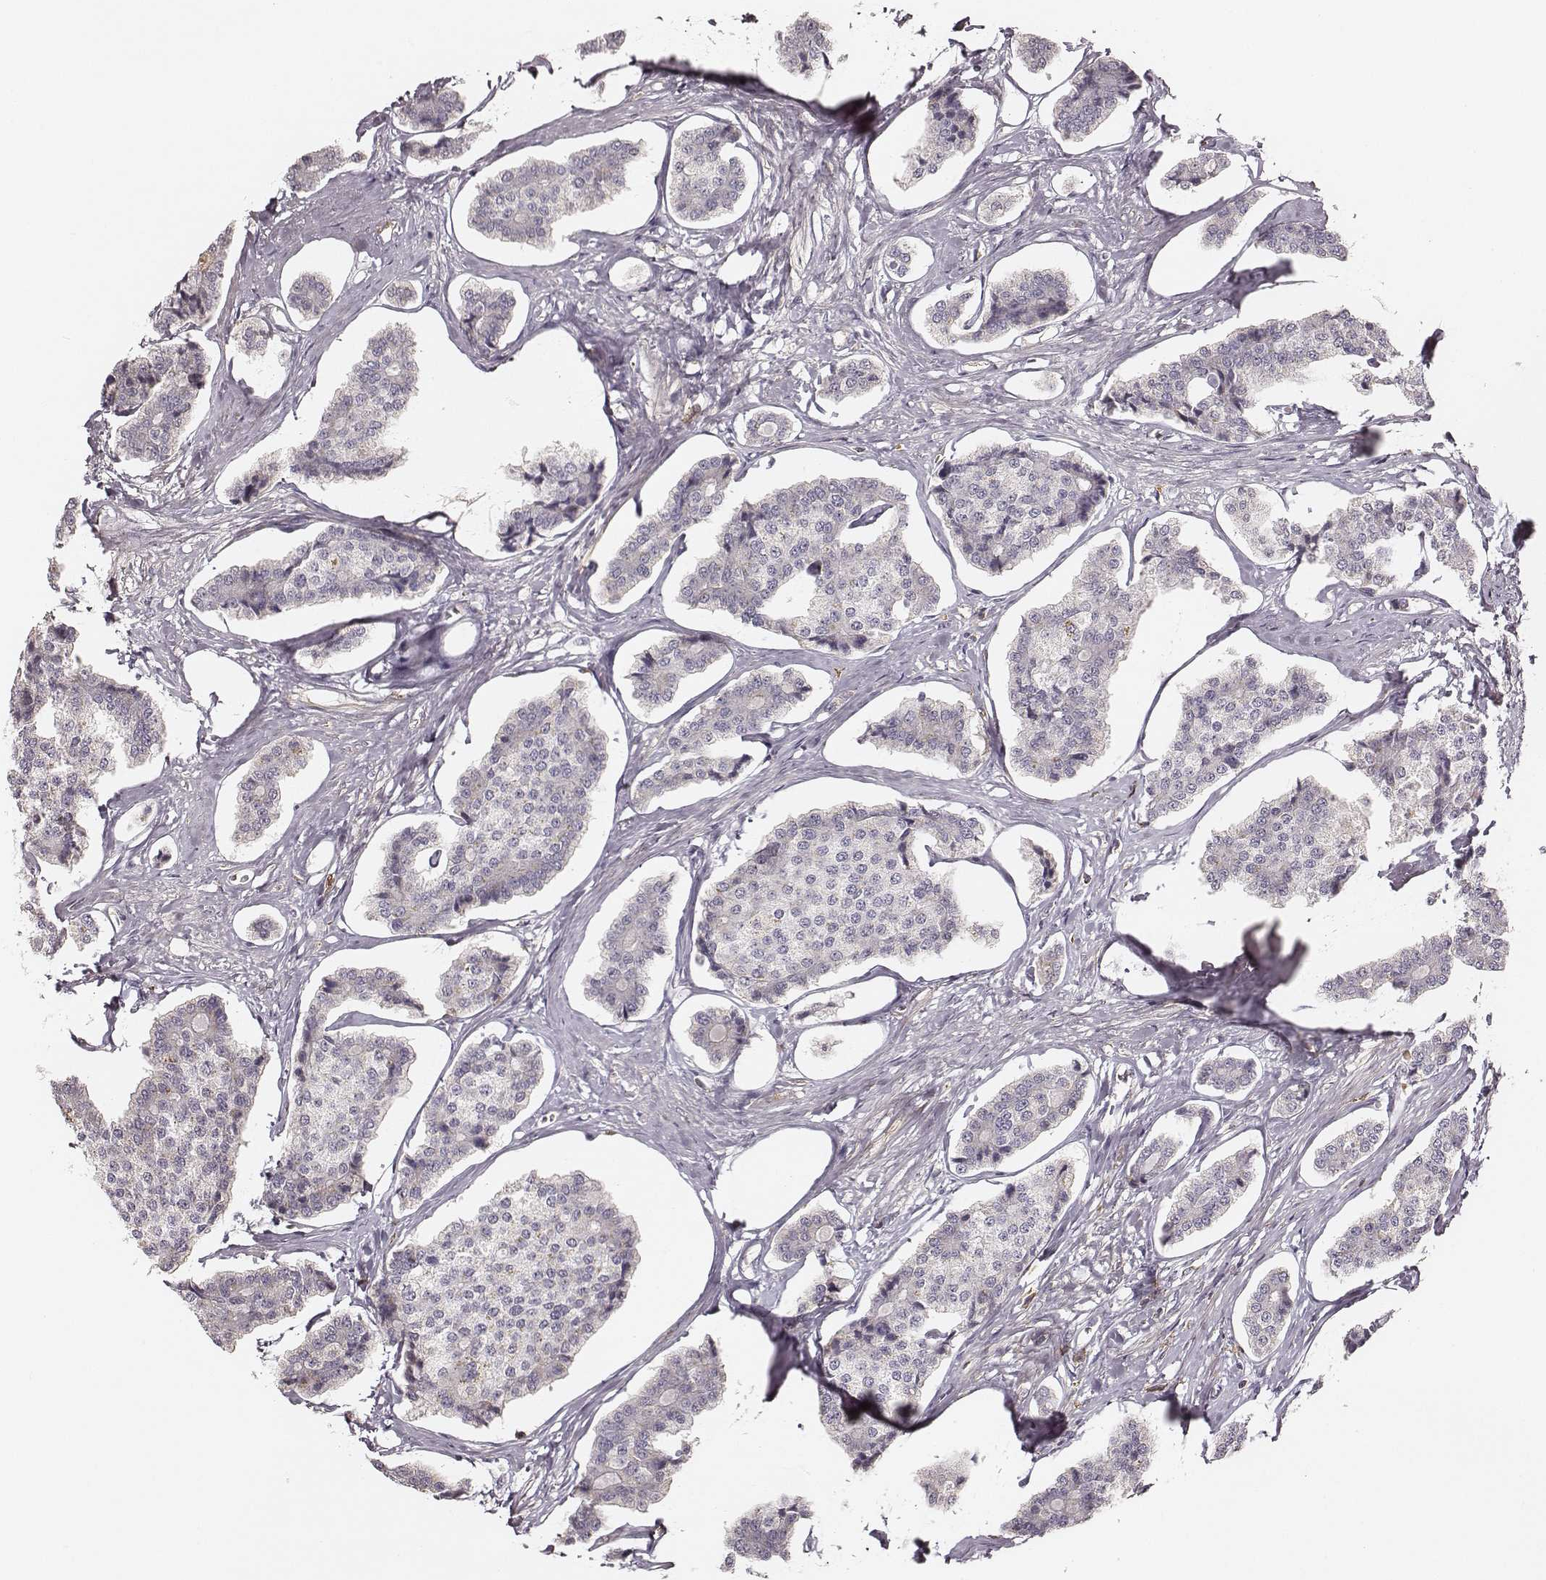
{"staining": {"intensity": "negative", "quantity": "none", "location": "none"}, "tissue": "carcinoid", "cell_type": "Tumor cells", "image_type": "cancer", "snomed": [{"axis": "morphology", "description": "Carcinoid, malignant, NOS"}, {"axis": "topography", "description": "Small intestine"}], "caption": "Immunohistochemistry histopathology image of carcinoid stained for a protein (brown), which demonstrates no positivity in tumor cells.", "gene": "ZYX", "patient": {"sex": "female", "age": 65}}